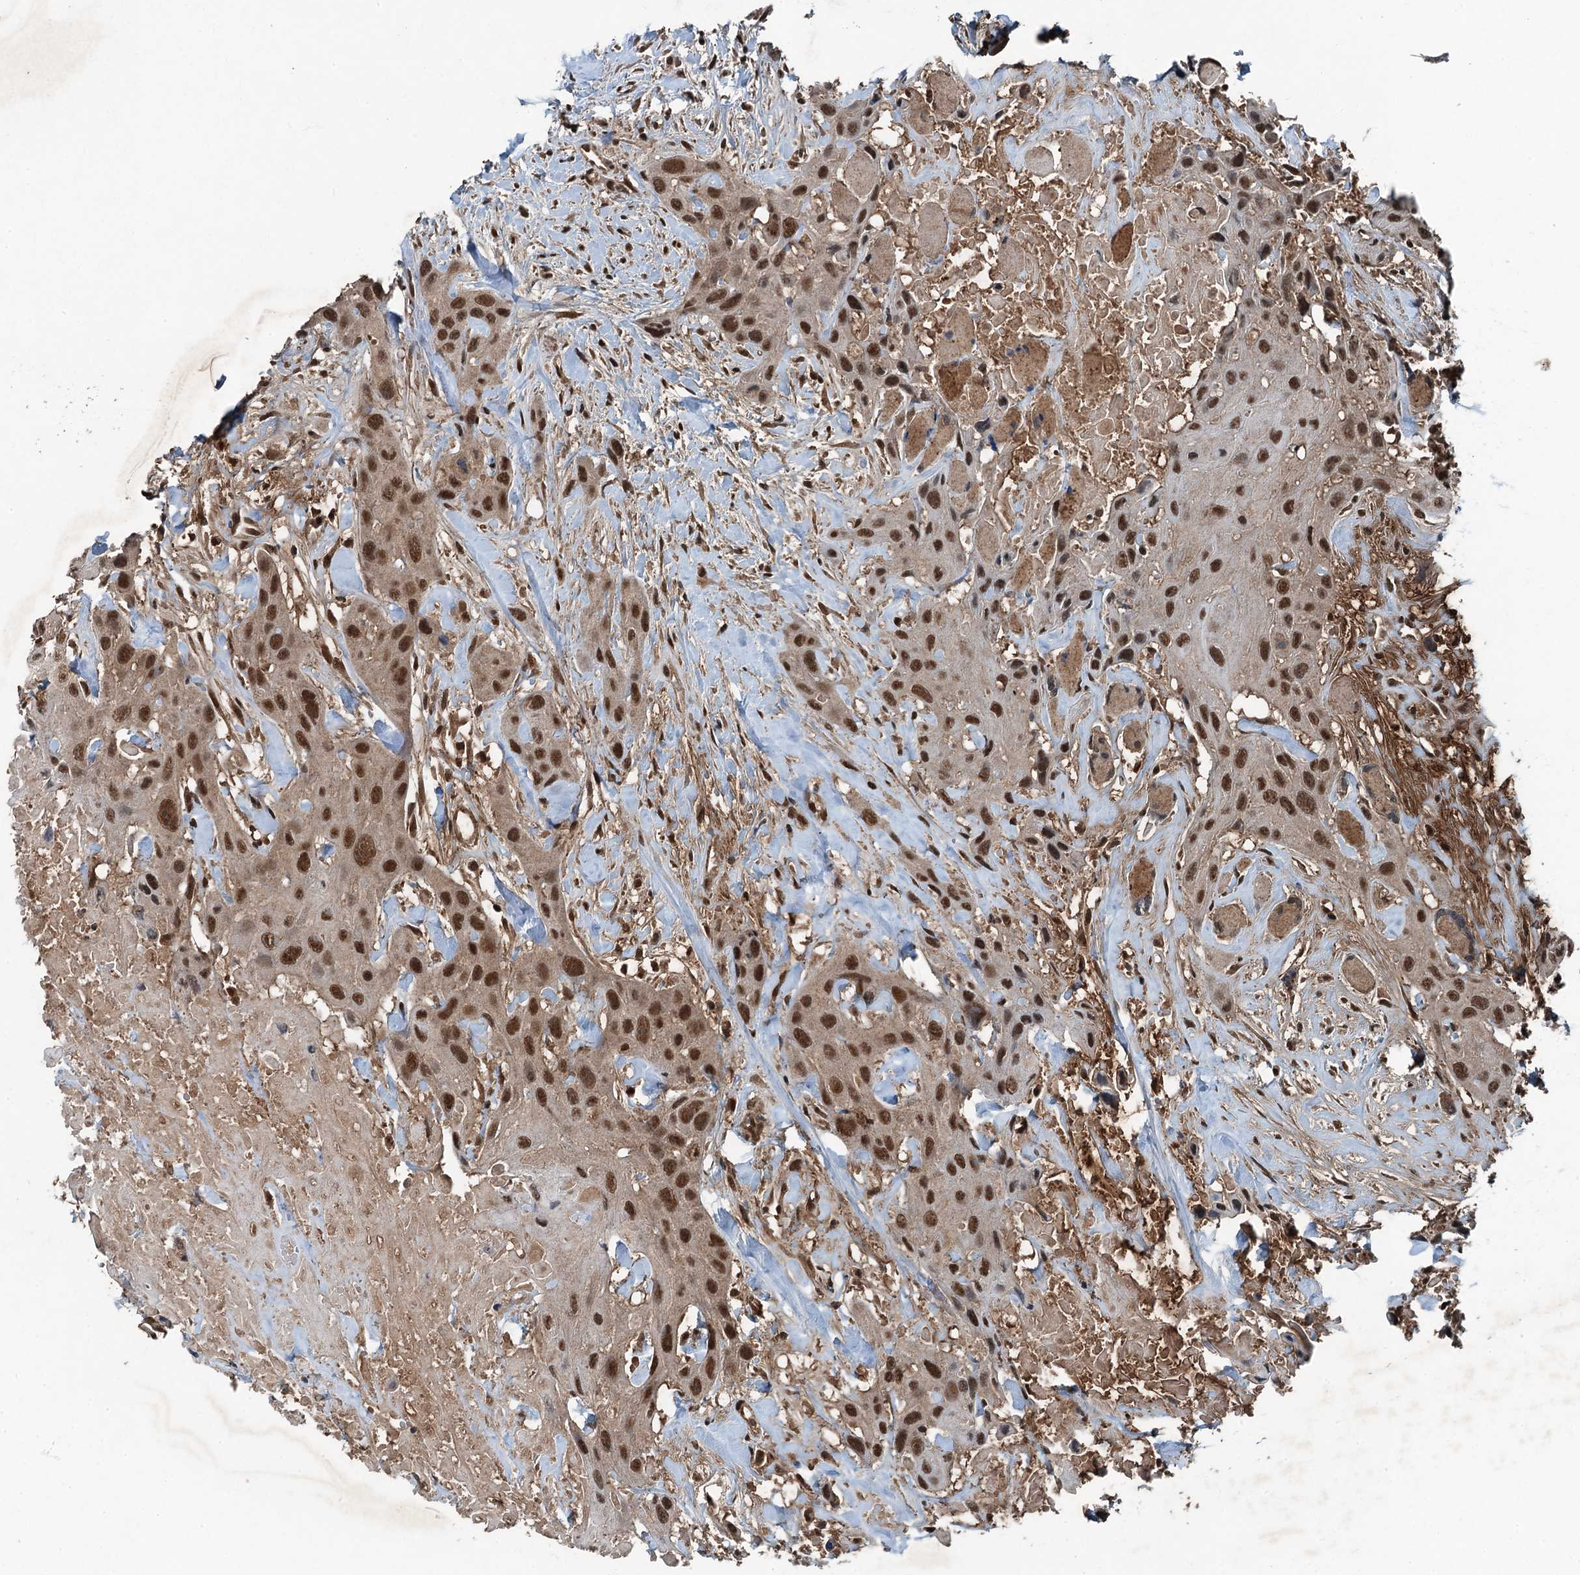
{"staining": {"intensity": "strong", "quantity": ">75%", "location": "nuclear"}, "tissue": "head and neck cancer", "cell_type": "Tumor cells", "image_type": "cancer", "snomed": [{"axis": "morphology", "description": "Squamous cell carcinoma, NOS"}, {"axis": "topography", "description": "Head-Neck"}], "caption": "Head and neck squamous cell carcinoma was stained to show a protein in brown. There is high levels of strong nuclear expression in about >75% of tumor cells. Nuclei are stained in blue.", "gene": "UBXN6", "patient": {"sex": "male", "age": 81}}